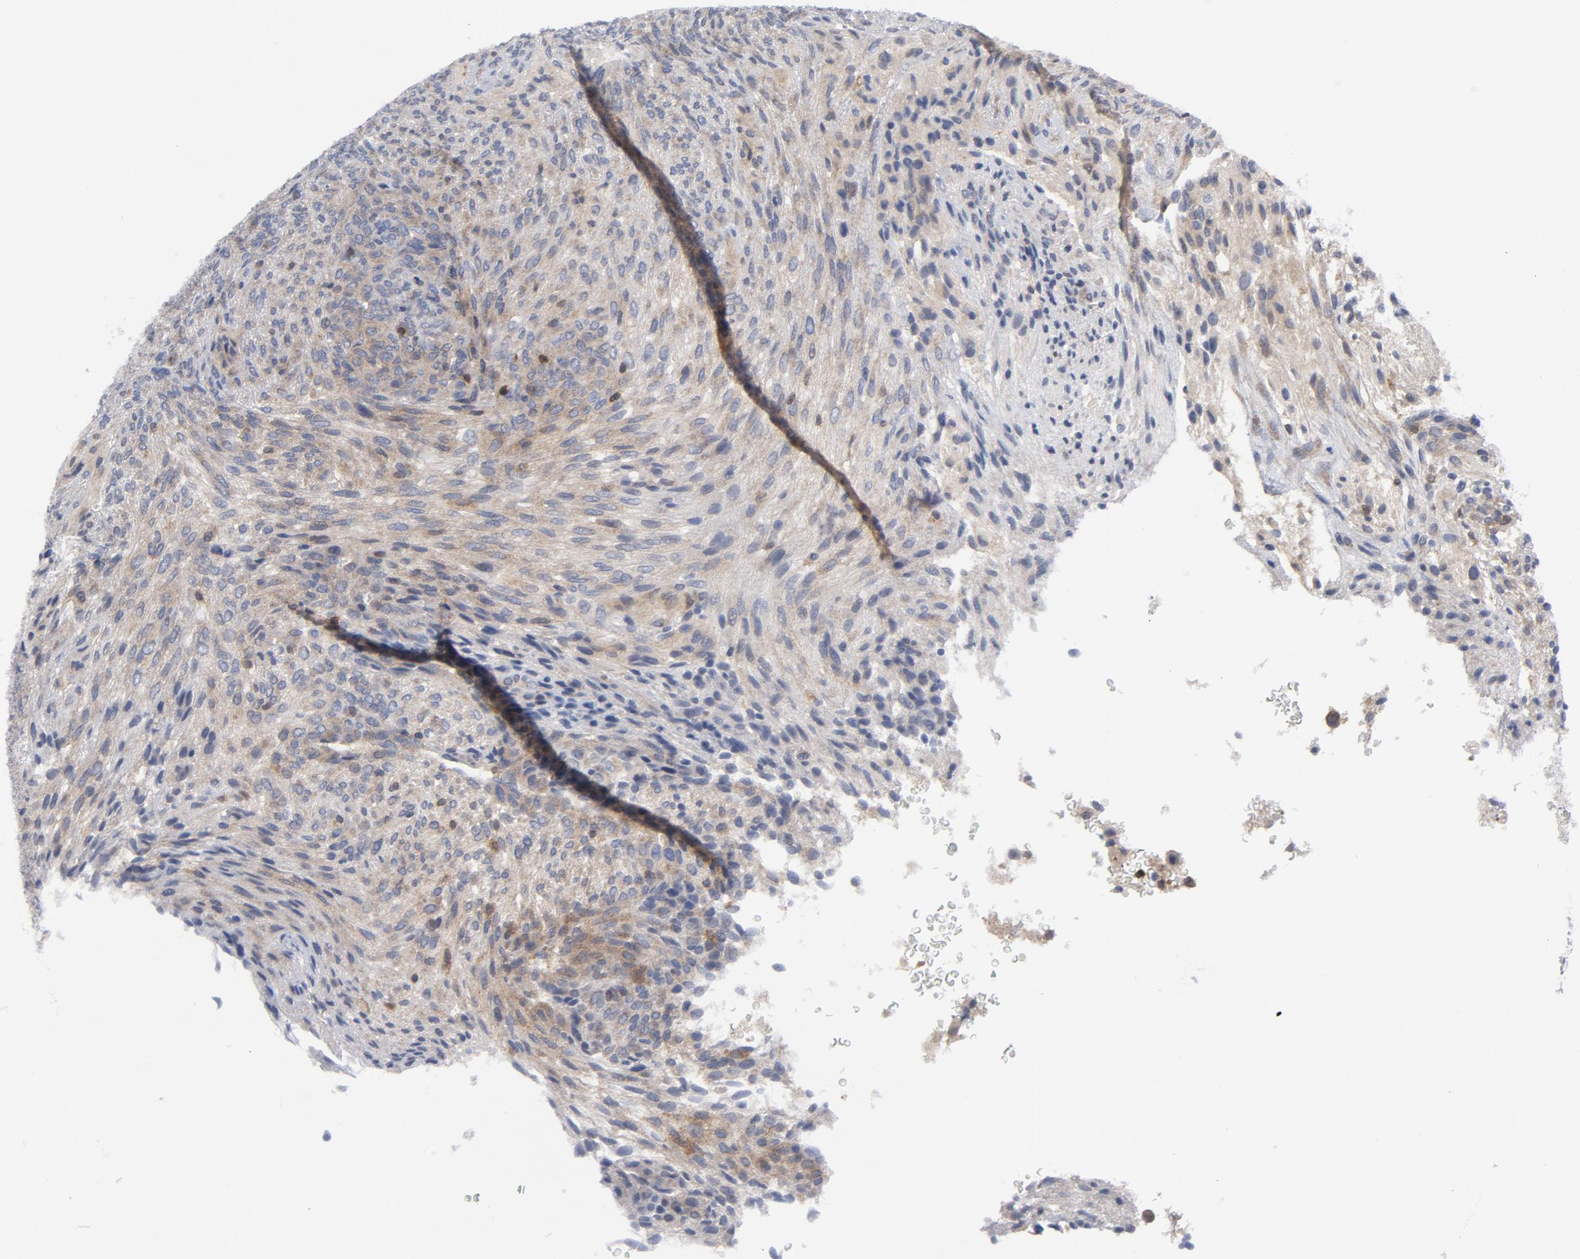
{"staining": {"intensity": "weak", "quantity": ">75%", "location": "cytoplasmic/membranous"}, "tissue": "glioma", "cell_type": "Tumor cells", "image_type": "cancer", "snomed": [{"axis": "morphology", "description": "Glioma, malignant, High grade"}, {"axis": "topography", "description": "Cerebral cortex"}], "caption": "A low amount of weak cytoplasmic/membranous positivity is seen in approximately >75% of tumor cells in glioma tissue. (DAB (3,3'-diaminobenzidine) IHC with brightfield microscopy, high magnification).", "gene": "TRADD", "patient": {"sex": "female", "age": 55}}